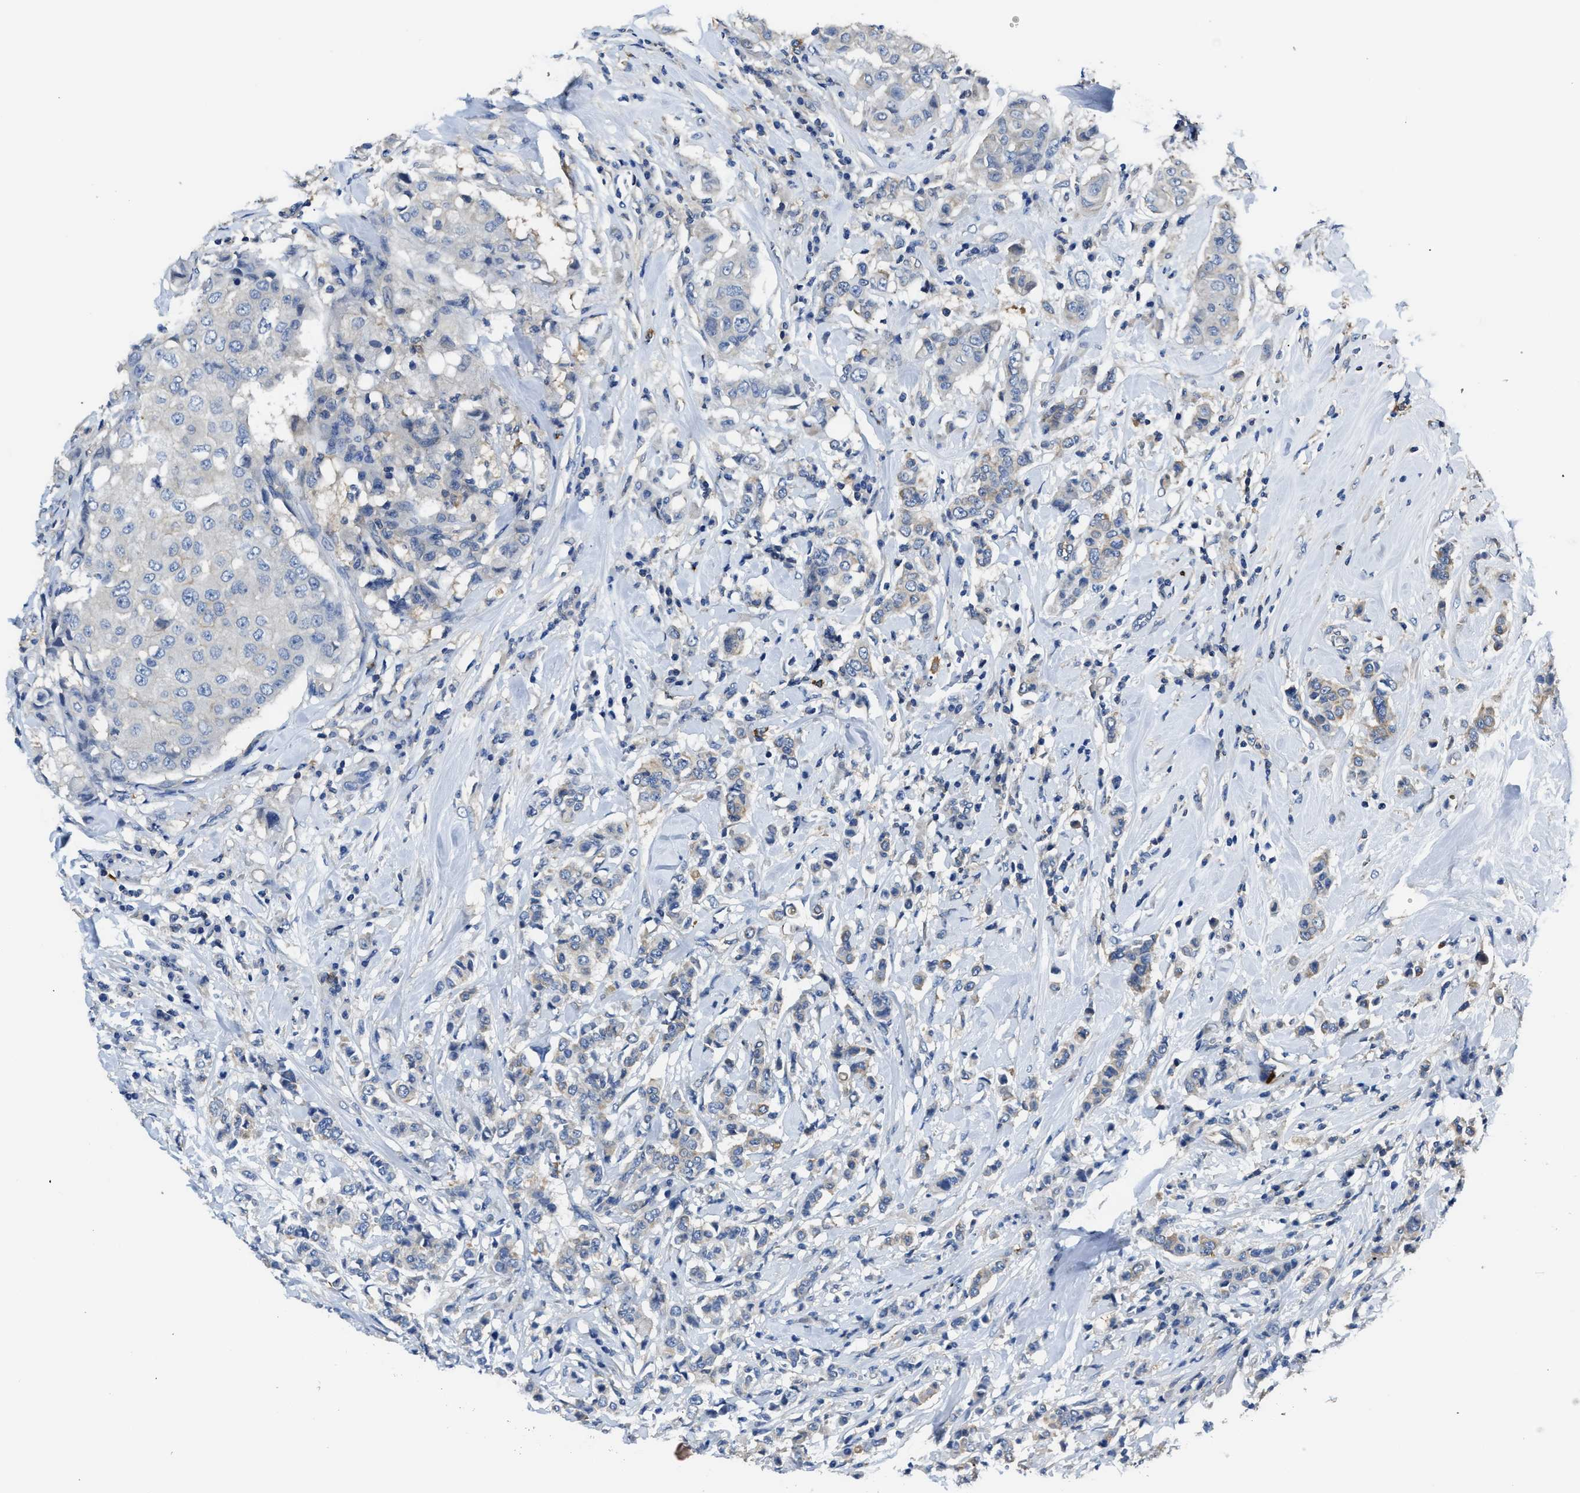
{"staining": {"intensity": "negative", "quantity": "none", "location": "none"}, "tissue": "breast cancer", "cell_type": "Tumor cells", "image_type": "cancer", "snomed": [{"axis": "morphology", "description": "Duct carcinoma"}, {"axis": "topography", "description": "Breast"}], "caption": "Intraductal carcinoma (breast) was stained to show a protein in brown. There is no significant positivity in tumor cells.", "gene": "TRAF6", "patient": {"sex": "female", "age": 27}}